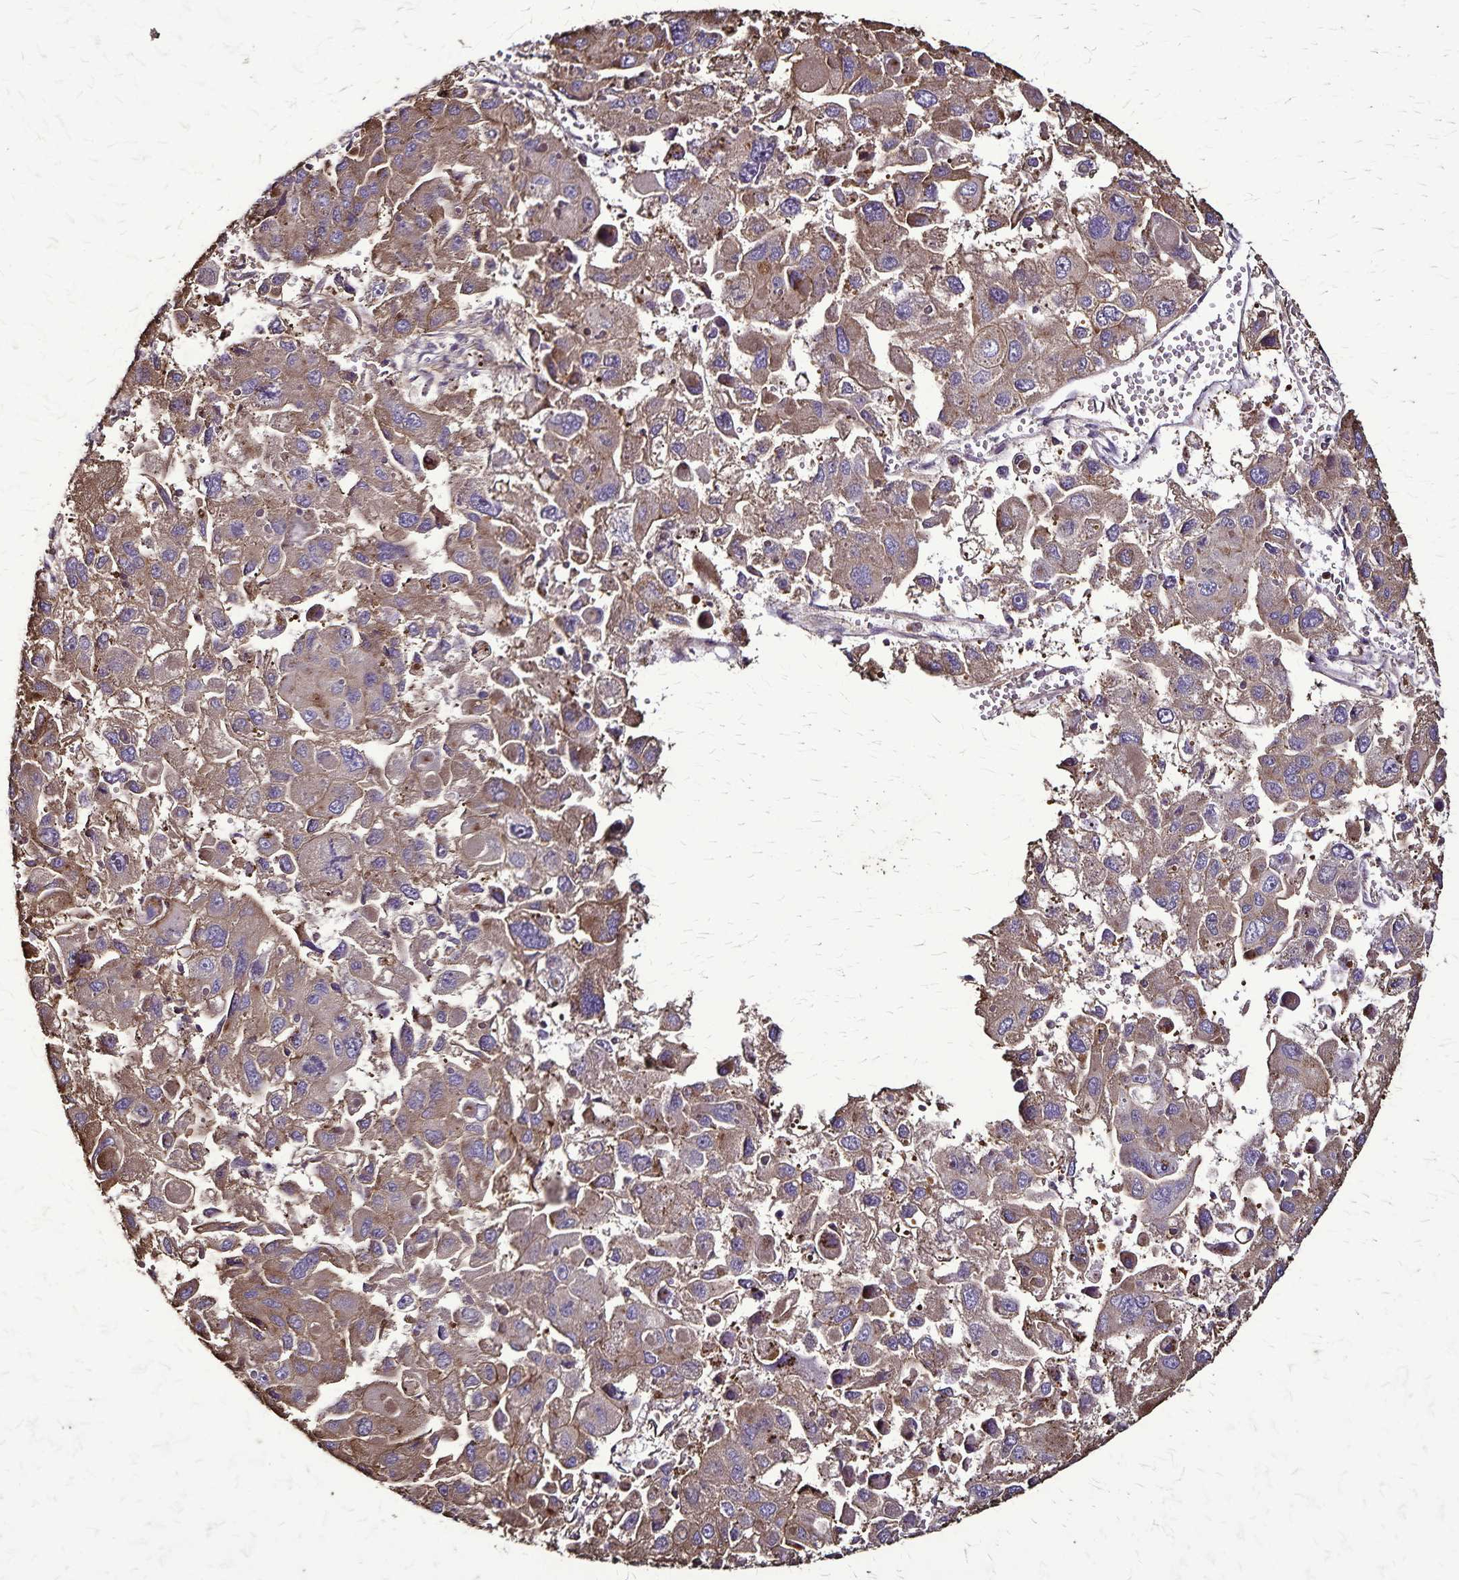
{"staining": {"intensity": "moderate", "quantity": "25%-75%", "location": "cytoplasmic/membranous"}, "tissue": "liver cancer", "cell_type": "Tumor cells", "image_type": "cancer", "snomed": [{"axis": "morphology", "description": "Carcinoma, Hepatocellular, NOS"}, {"axis": "topography", "description": "Liver"}], "caption": "Immunohistochemical staining of liver hepatocellular carcinoma exhibits moderate cytoplasmic/membranous protein expression in about 25%-75% of tumor cells.", "gene": "CHMP1B", "patient": {"sex": "female", "age": 41}}